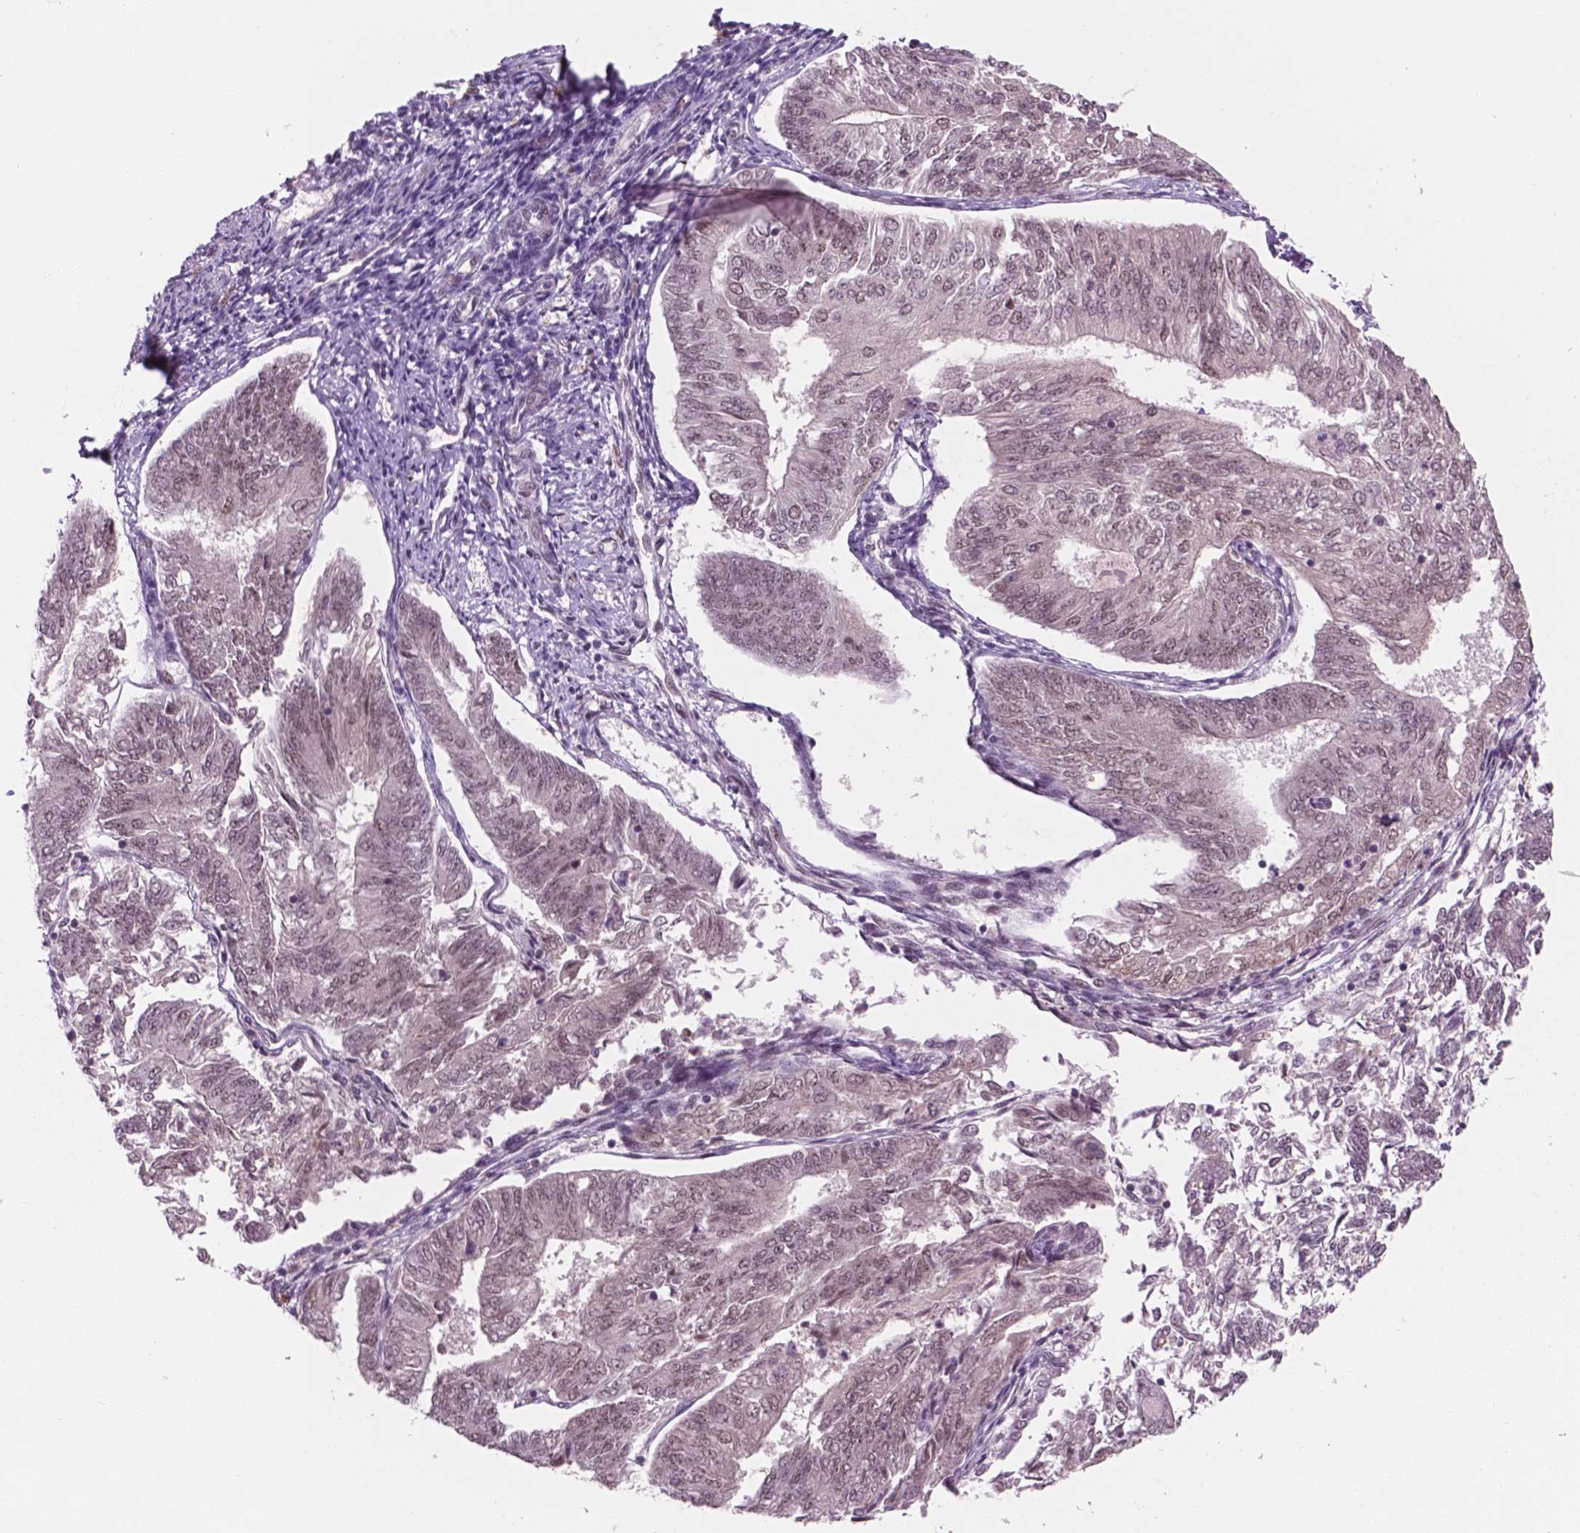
{"staining": {"intensity": "weak", "quantity": ">75%", "location": "nuclear"}, "tissue": "endometrial cancer", "cell_type": "Tumor cells", "image_type": "cancer", "snomed": [{"axis": "morphology", "description": "Adenocarcinoma, NOS"}, {"axis": "topography", "description": "Endometrium"}], "caption": "Immunohistochemistry (IHC) (DAB (3,3'-diaminobenzidine)) staining of human endometrial cancer displays weak nuclear protein positivity in approximately >75% of tumor cells. (IHC, brightfield microscopy, high magnification).", "gene": "POLR2E", "patient": {"sex": "female", "age": 58}}